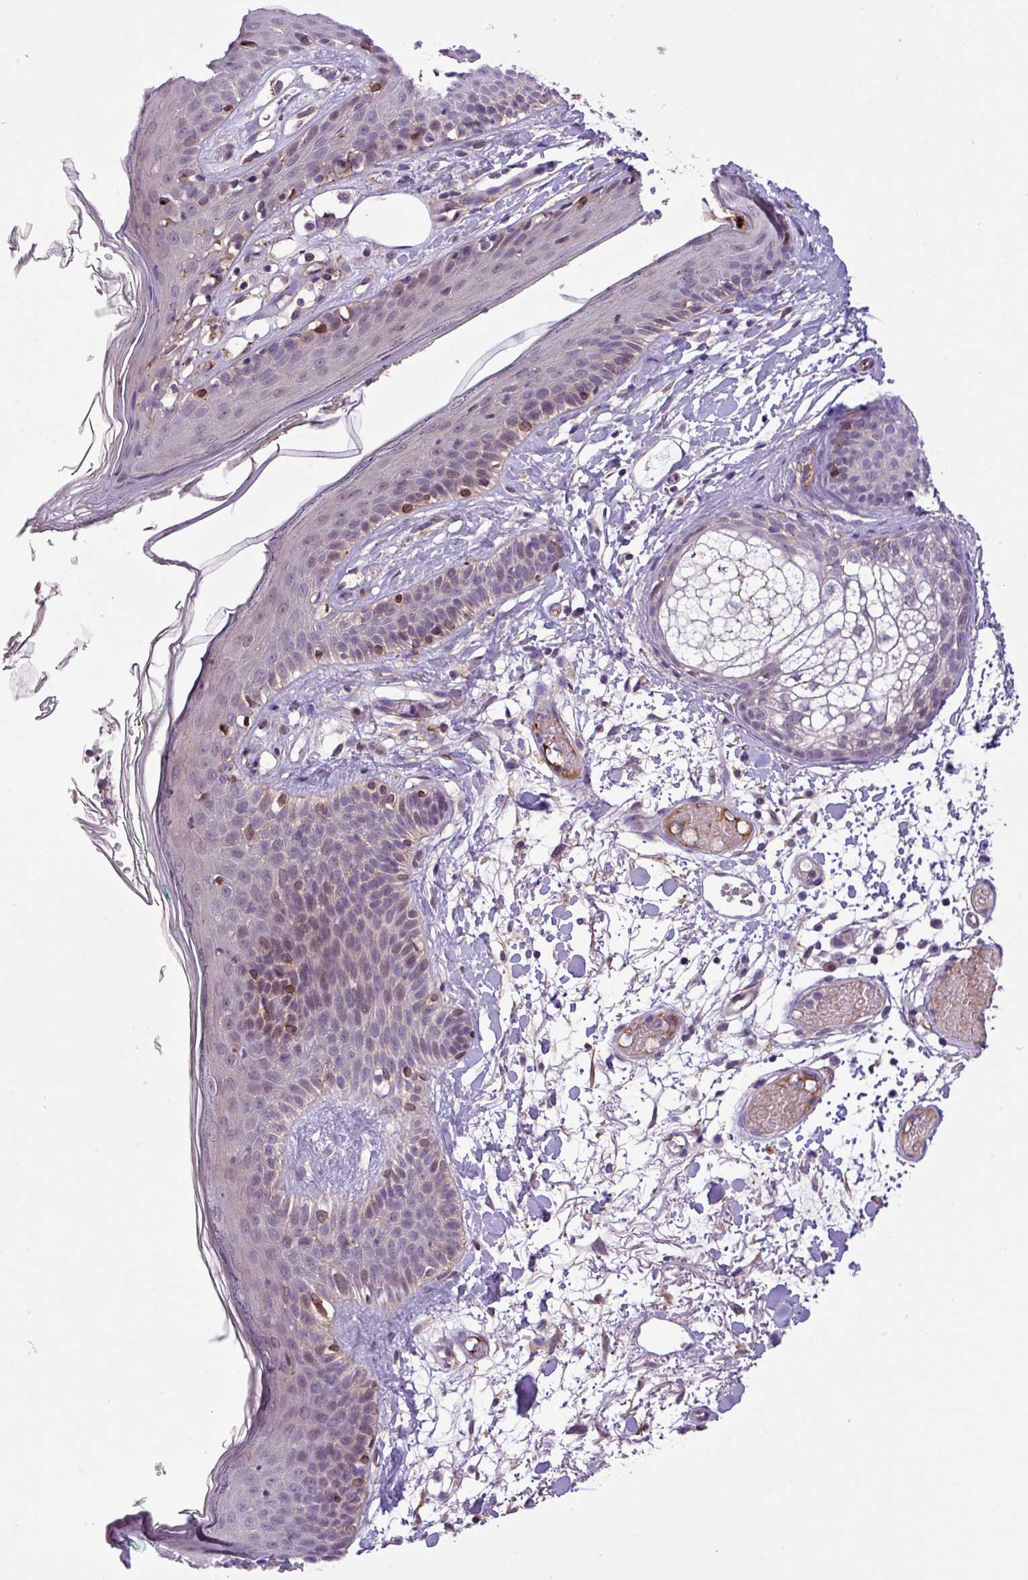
{"staining": {"intensity": "weak", "quantity": "25%-75%", "location": "cytoplasmic/membranous"}, "tissue": "skin", "cell_type": "Fibroblasts", "image_type": "normal", "snomed": [{"axis": "morphology", "description": "Normal tissue, NOS"}, {"axis": "topography", "description": "Skin"}], "caption": "A brown stain shows weak cytoplasmic/membranous positivity of a protein in fibroblasts of unremarkable human skin. The protein of interest is stained brown, and the nuclei are stained in blue (DAB (3,3'-diaminobenzidine) IHC with brightfield microscopy, high magnification).", "gene": "RPP25L", "patient": {"sex": "male", "age": 79}}